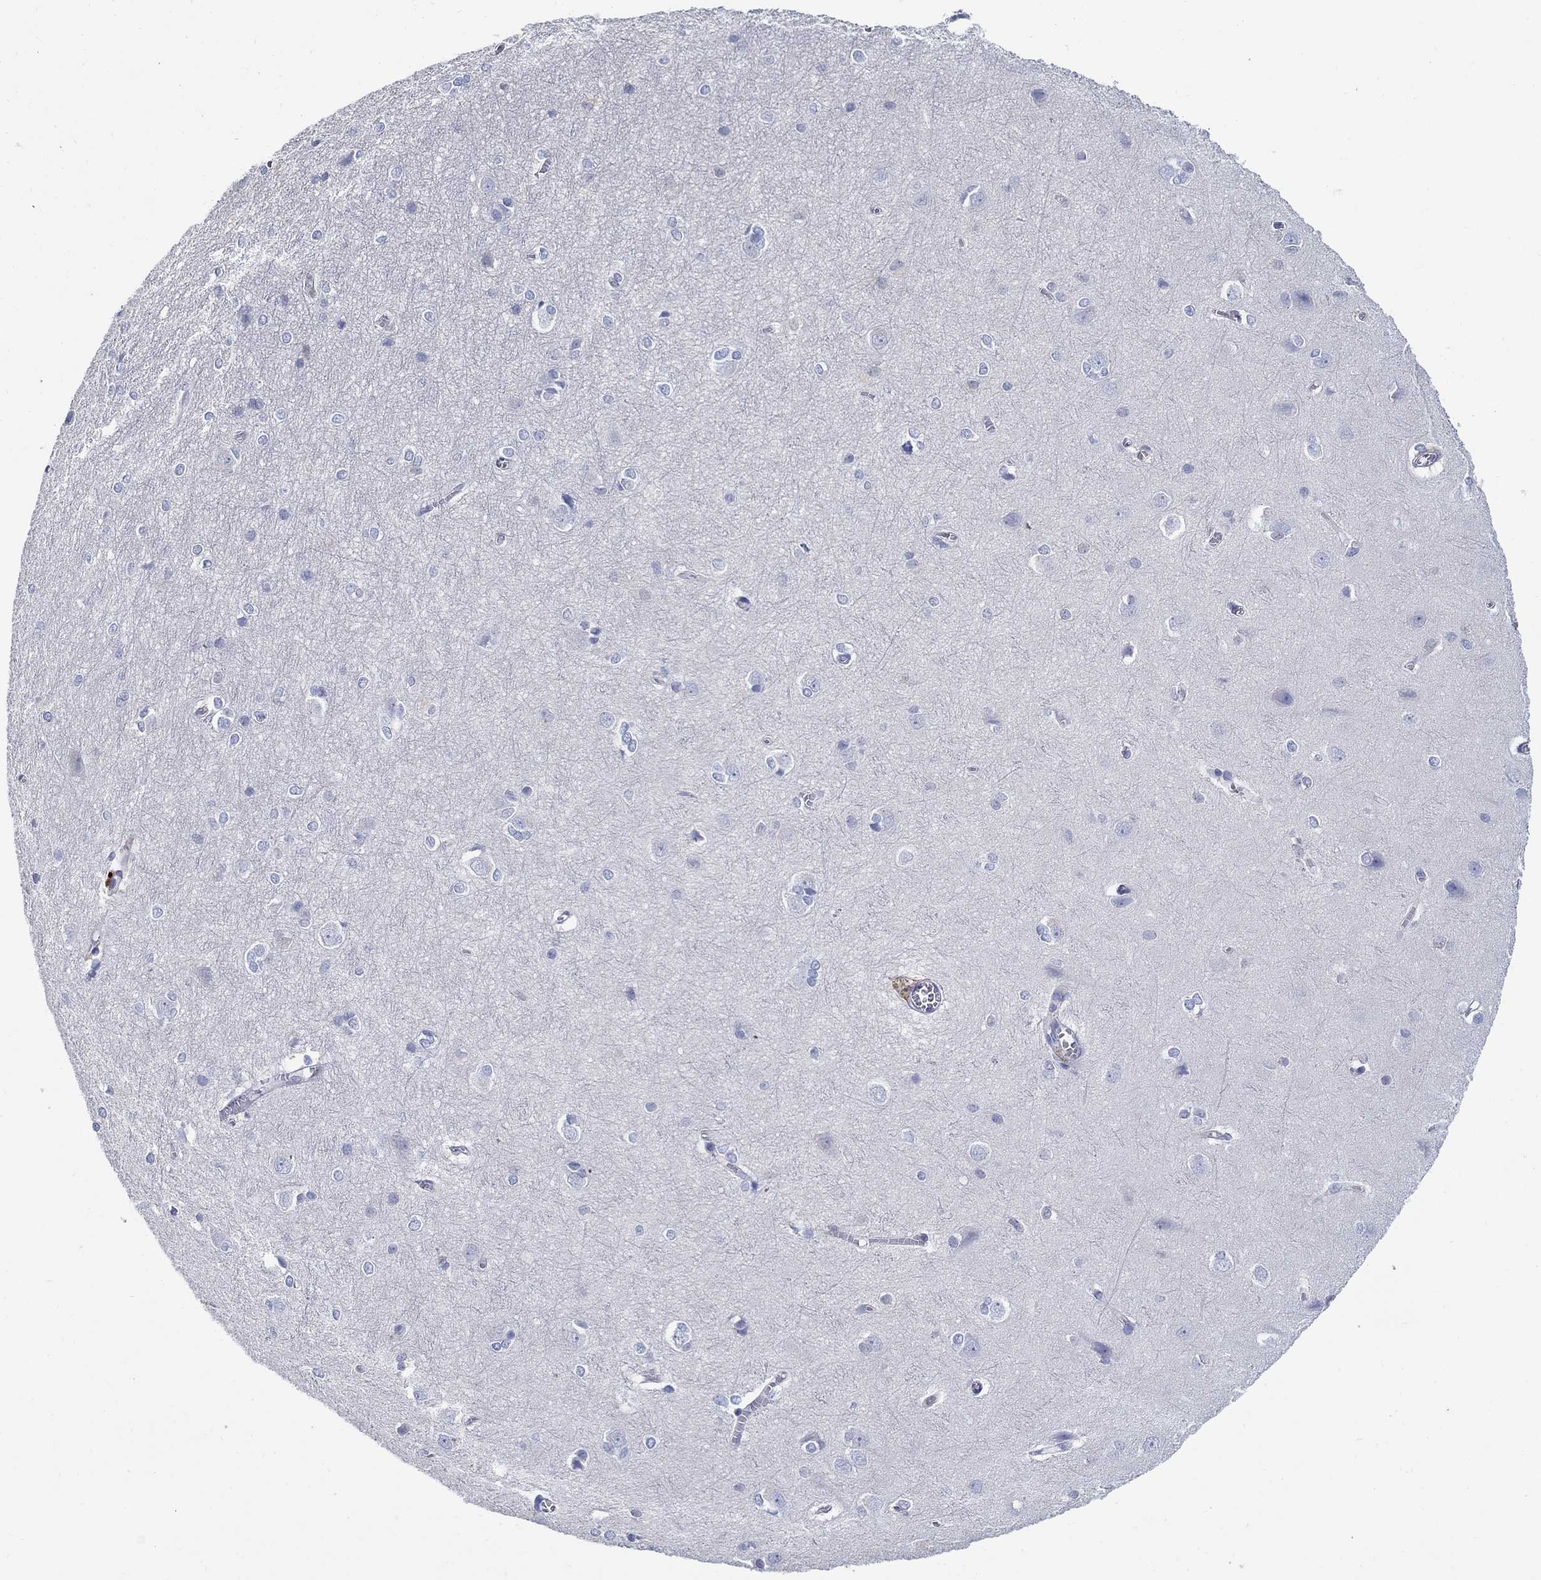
{"staining": {"intensity": "negative", "quantity": "none", "location": "none"}, "tissue": "cerebral cortex", "cell_type": "Endothelial cells", "image_type": "normal", "snomed": [{"axis": "morphology", "description": "Normal tissue, NOS"}, {"axis": "topography", "description": "Cerebral cortex"}], "caption": "The histopathology image shows no staining of endothelial cells in benign cerebral cortex.", "gene": "AKR1C1", "patient": {"sex": "male", "age": 37}}